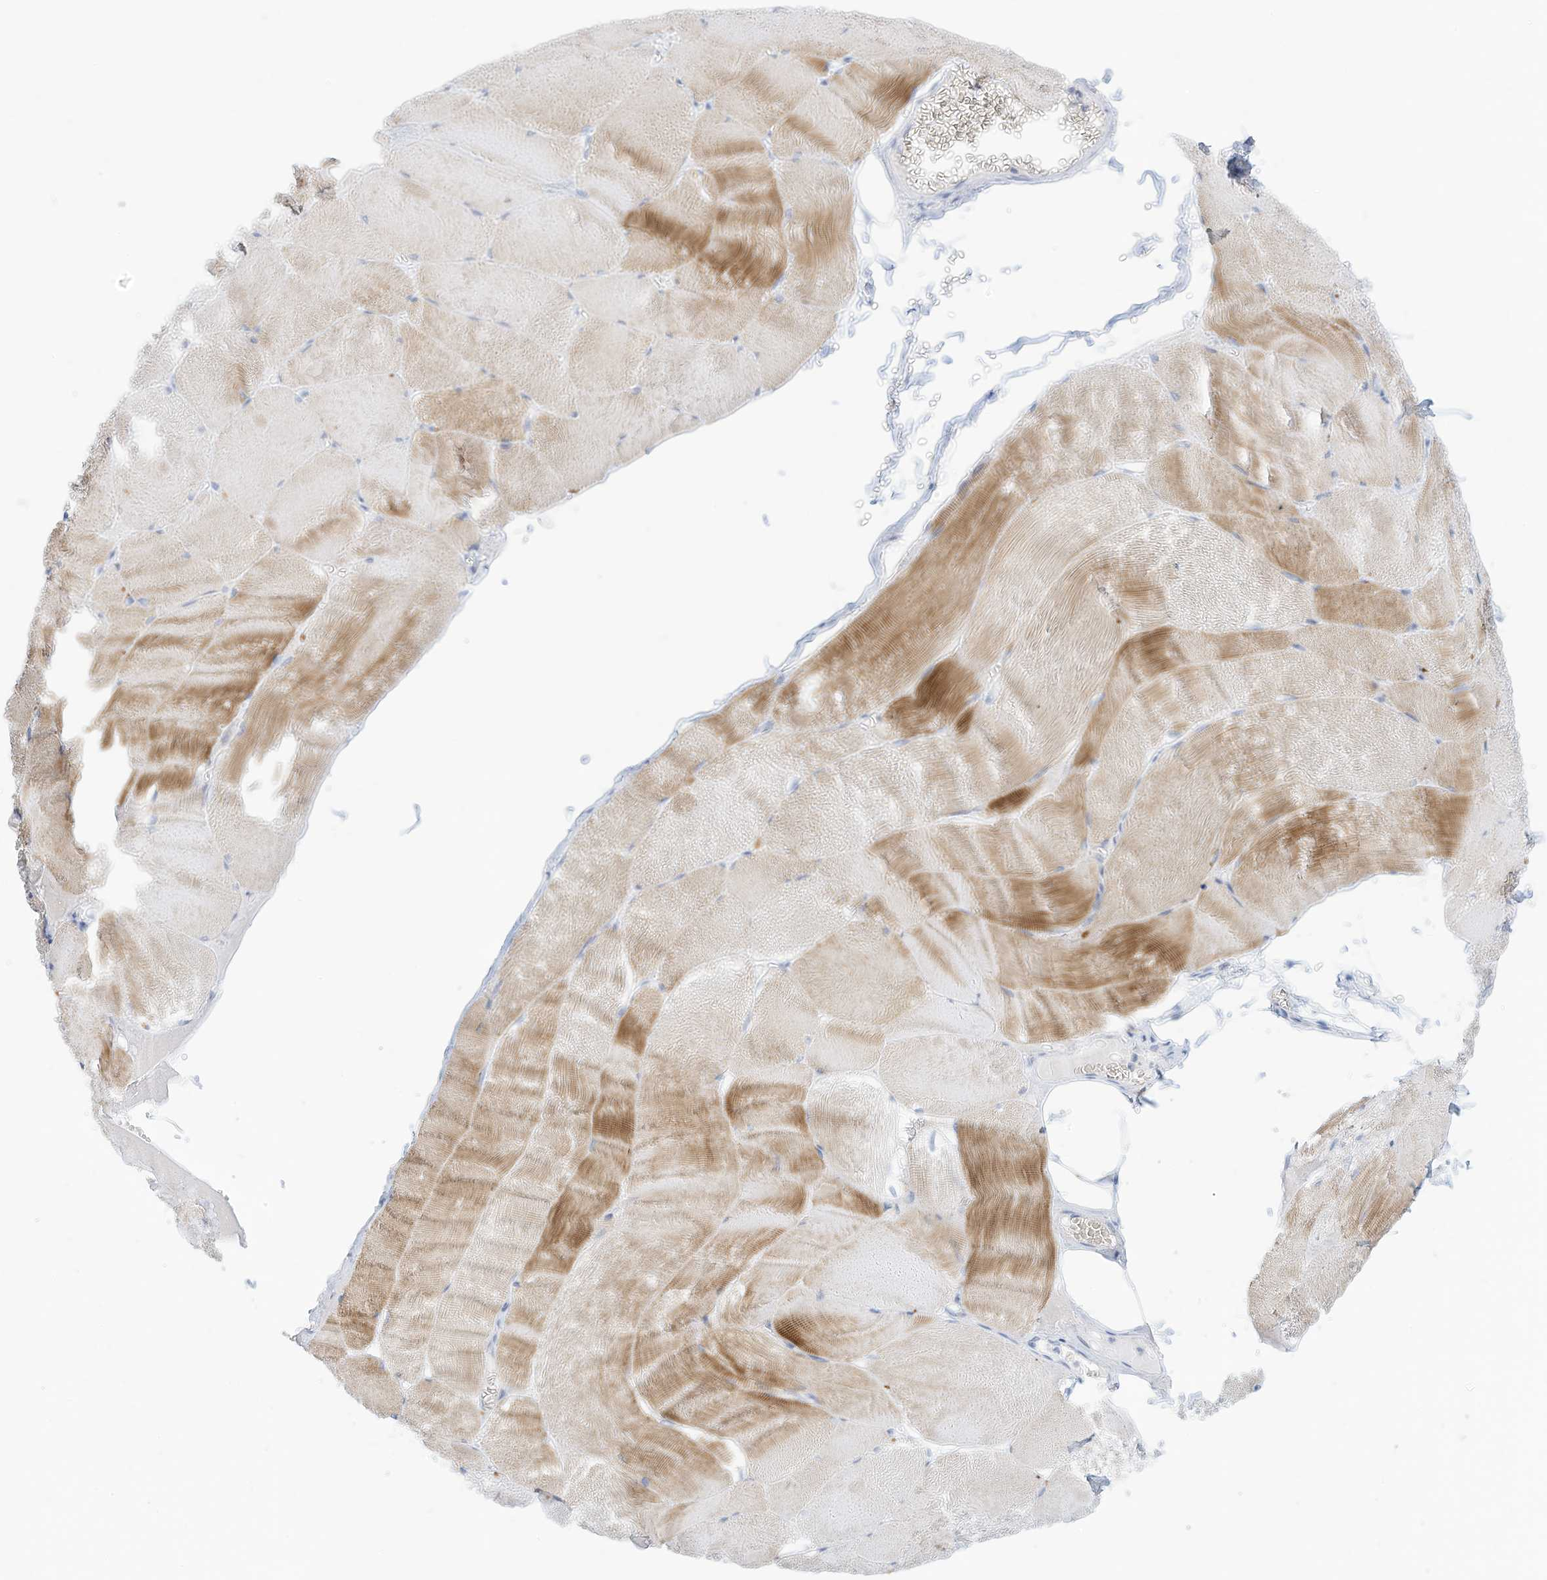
{"staining": {"intensity": "moderate", "quantity": "25%-75%", "location": "cytoplasmic/membranous"}, "tissue": "skeletal muscle", "cell_type": "Myocytes", "image_type": "normal", "snomed": [{"axis": "morphology", "description": "Normal tissue, NOS"}, {"axis": "morphology", "description": "Basal cell carcinoma"}, {"axis": "topography", "description": "Skeletal muscle"}], "caption": "Protein expression analysis of normal skeletal muscle reveals moderate cytoplasmic/membranous staining in about 25%-75% of myocytes. (Stains: DAB in brown, nuclei in blue, Microscopy: brightfield microscopy at high magnification).", "gene": "SPOCD1", "patient": {"sex": "female", "age": 64}}